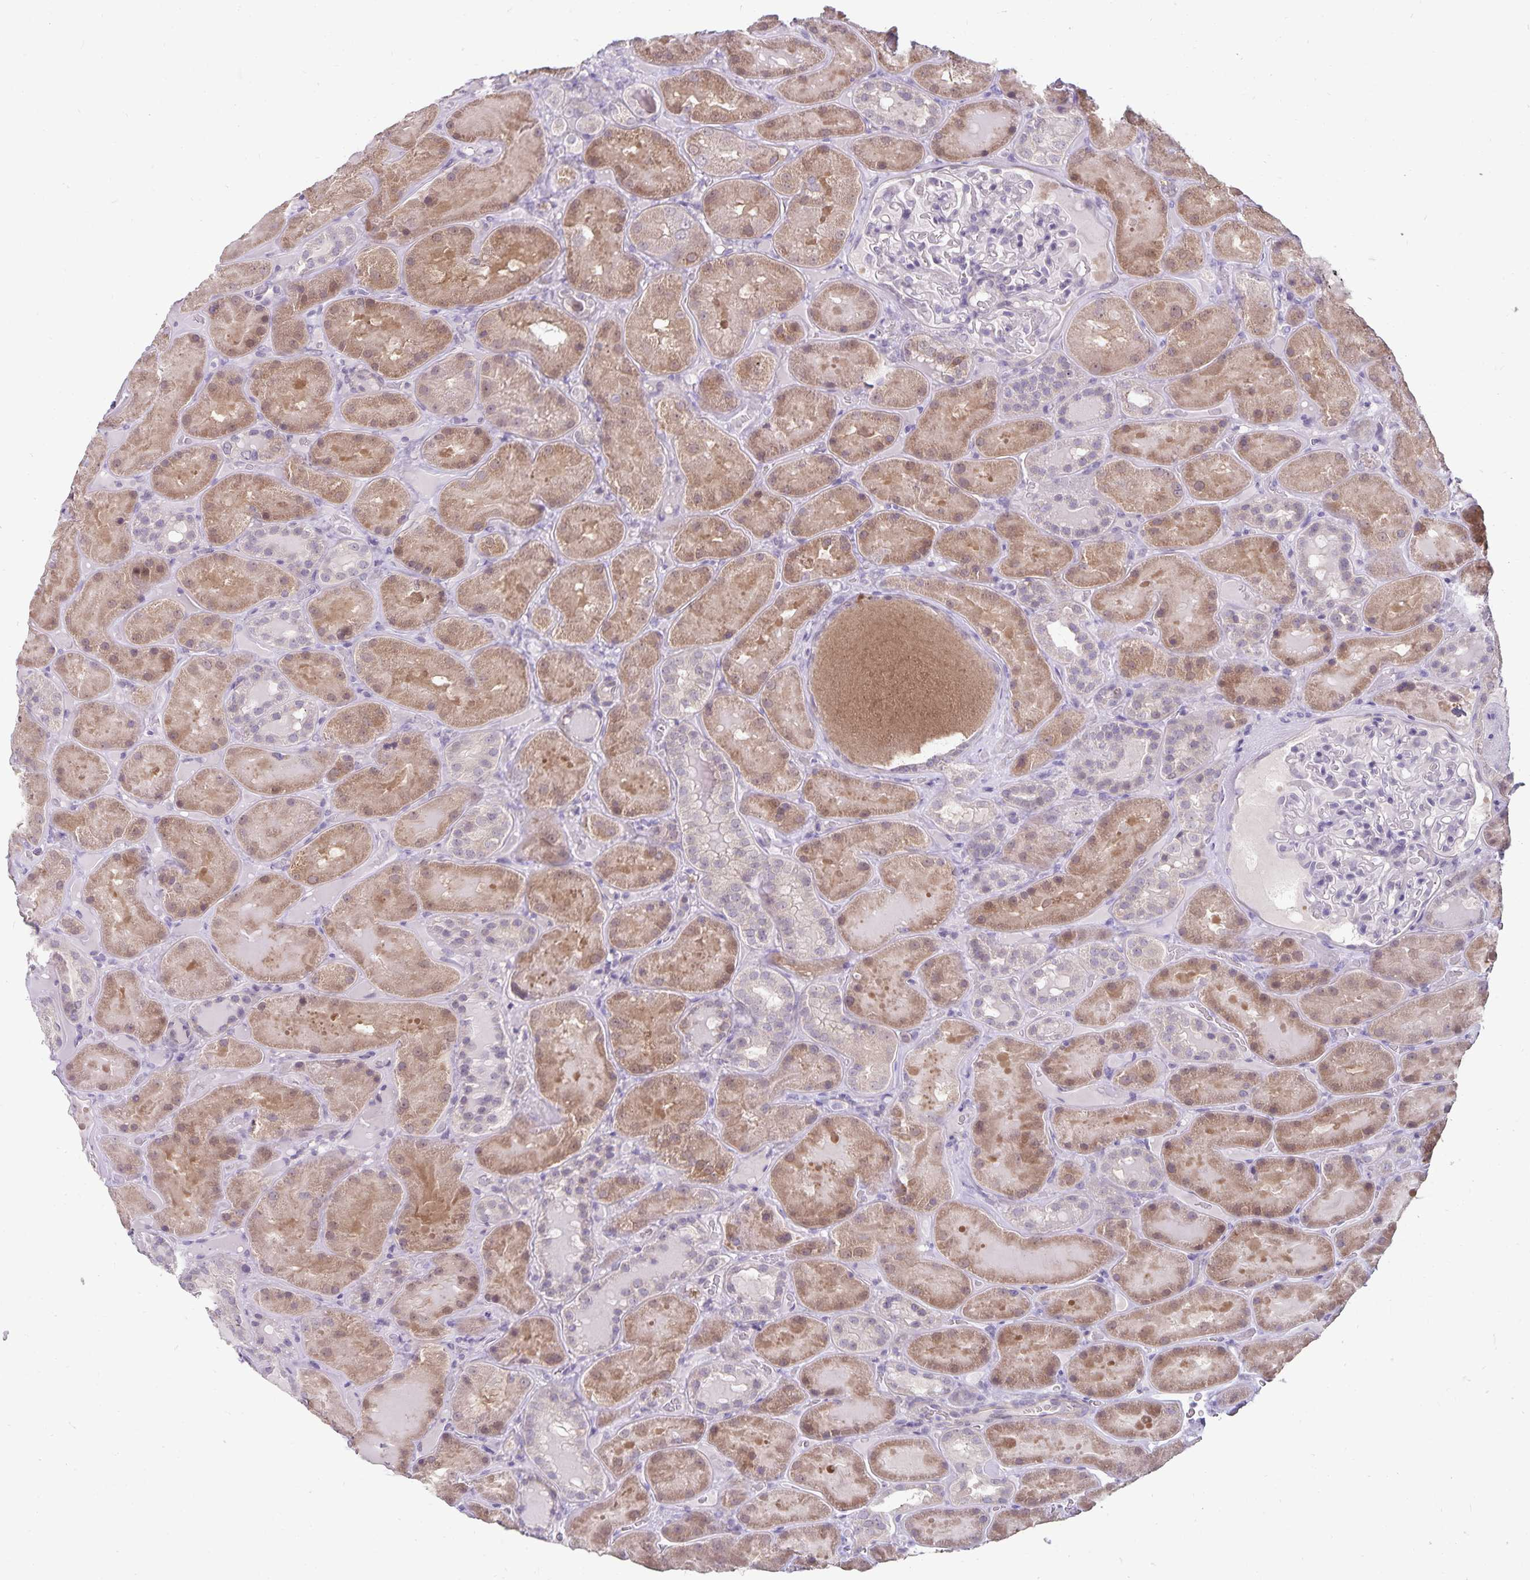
{"staining": {"intensity": "negative", "quantity": "none", "location": "none"}, "tissue": "kidney", "cell_type": "Cells in glomeruli", "image_type": "normal", "snomed": [{"axis": "morphology", "description": "Normal tissue, NOS"}, {"axis": "topography", "description": "Kidney"}], "caption": "Kidney stained for a protein using IHC demonstrates no expression cells in glomeruli.", "gene": "CDKN2B", "patient": {"sex": "male", "age": 73}}